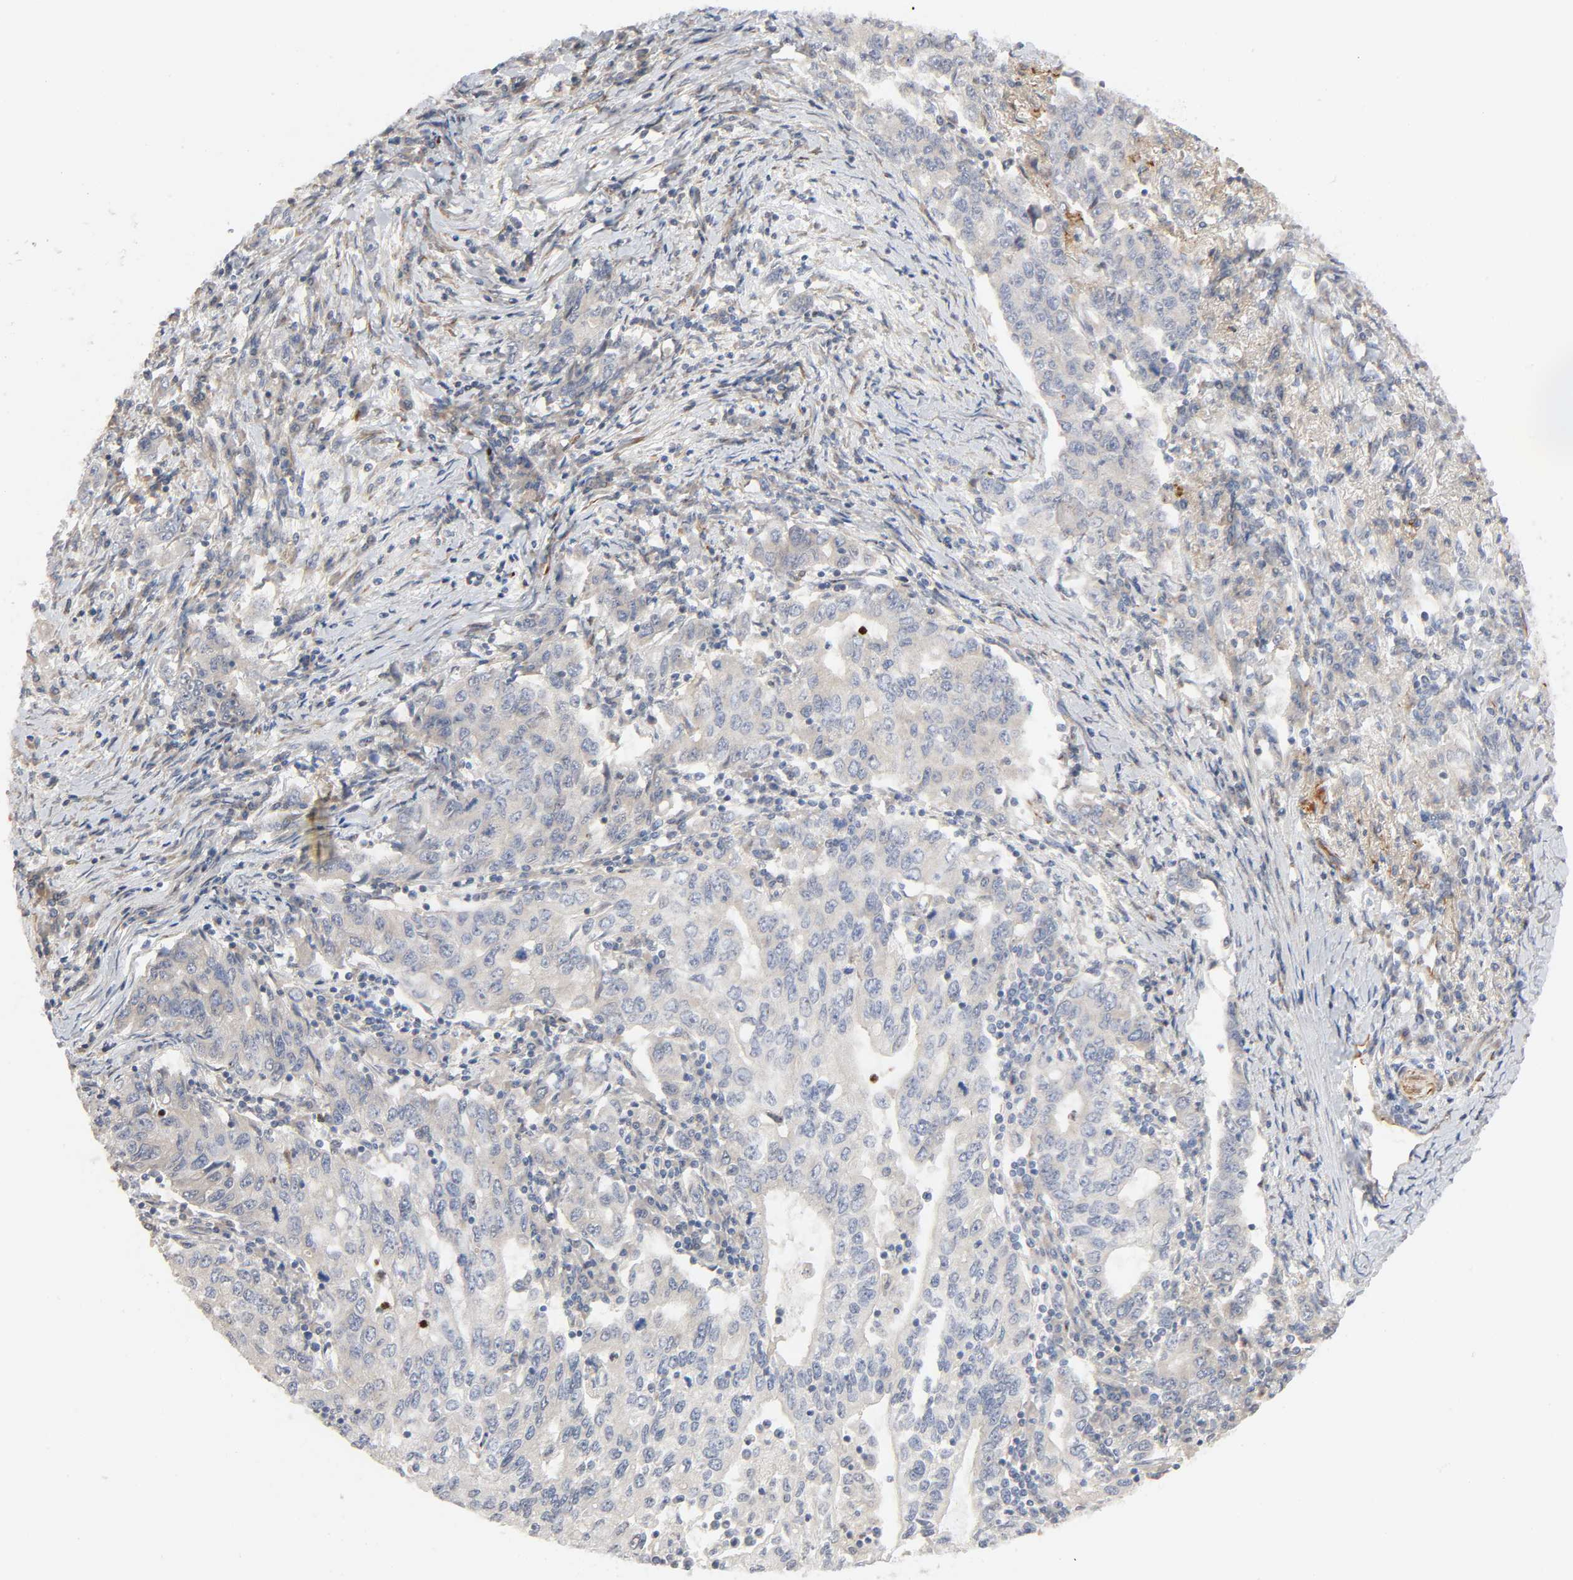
{"staining": {"intensity": "weak", "quantity": "25%-75%", "location": "cytoplasmic/membranous"}, "tissue": "stomach cancer", "cell_type": "Tumor cells", "image_type": "cancer", "snomed": [{"axis": "morphology", "description": "Adenocarcinoma, NOS"}, {"axis": "topography", "description": "Stomach, lower"}], "caption": "Stomach cancer (adenocarcinoma) stained with a brown dye reveals weak cytoplasmic/membranous positive staining in about 25%-75% of tumor cells.", "gene": "FAM118A", "patient": {"sex": "female", "age": 72}}